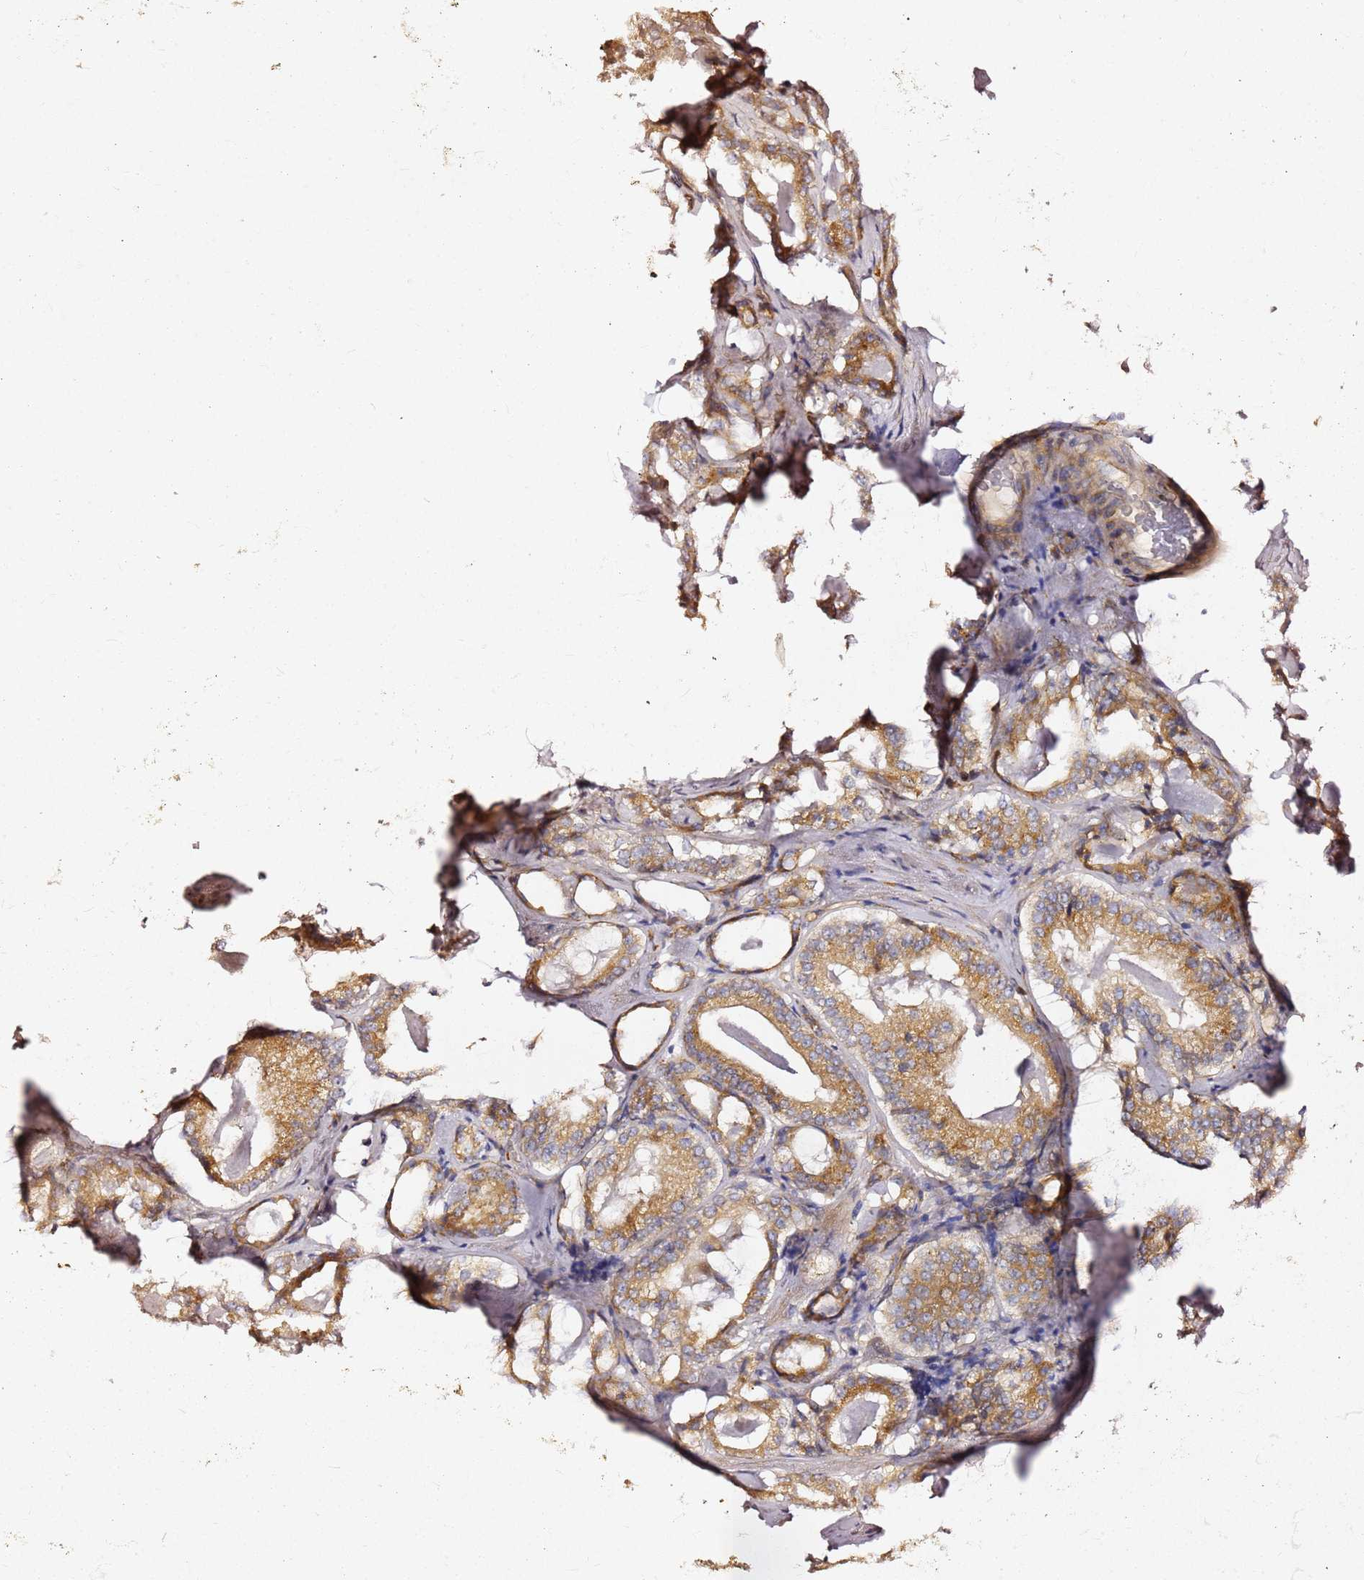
{"staining": {"intensity": "moderate", "quantity": ">75%", "location": "cytoplasmic/membranous"}, "tissue": "prostate cancer", "cell_type": "Tumor cells", "image_type": "cancer", "snomed": [{"axis": "morphology", "description": "Adenocarcinoma, High grade"}, {"axis": "topography", "description": "Prostate"}], "caption": "The micrograph exhibits a brown stain indicating the presence of a protein in the cytoplasmic/membranous of tumor cells in prostate adenocarcinoma (high-grade).", "gene": "KIF7", "patient": {"sex": "male", "age": 63}}